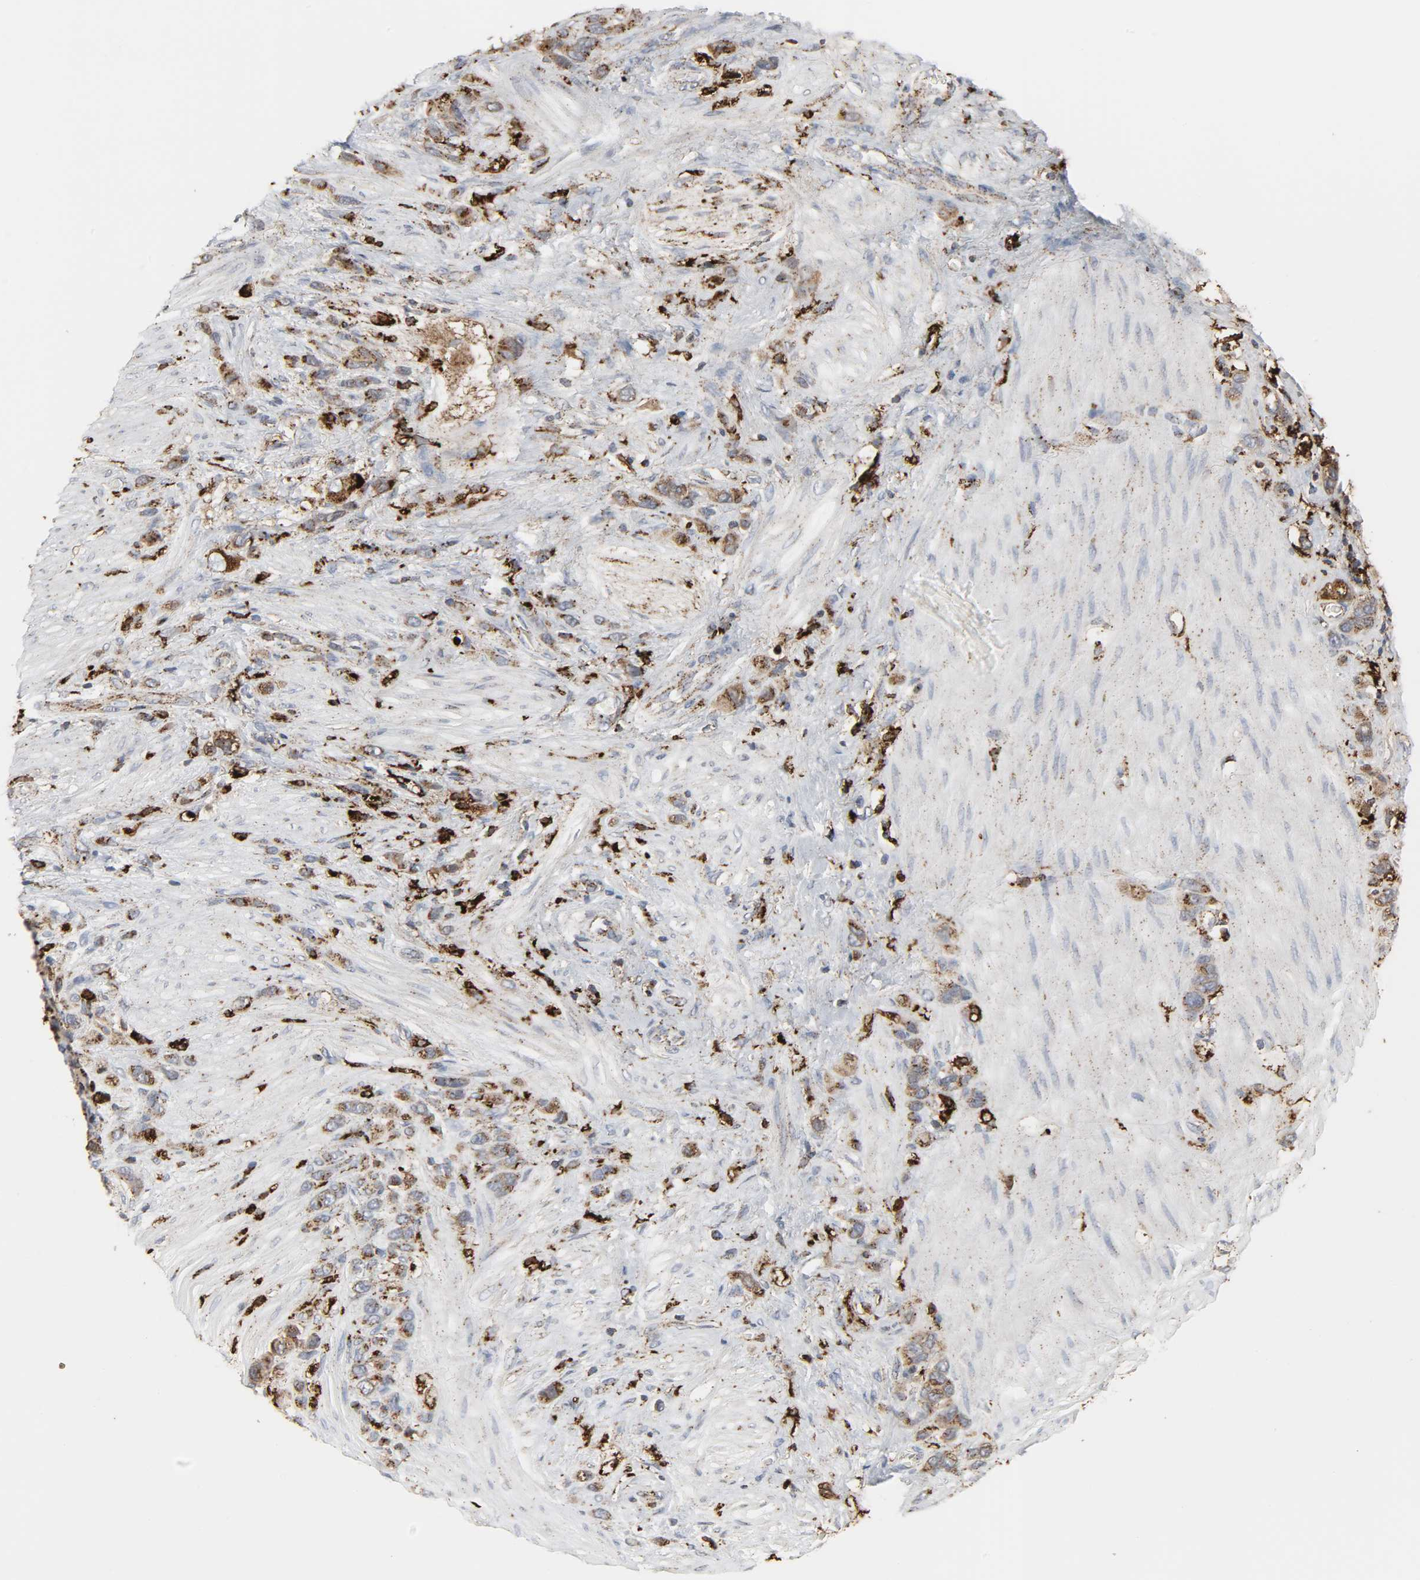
{"staining": {"intensity": "moderate", "quantity": ">75%", "location": "cytoplasmic/membranous"}, "tissue": "stomach cancer", "cell_type": "Tumor cells", "image_type": "cancer", "snomed": [{"axis": "morphology", "description": "Normal tissue, NOS"}, {"axis": "morphology", "description": "Adenocarcinoma, NOS"}, {"axis": "morphology", "description": "Adenocarcinoma, High grade"}, {"axis": "topography", "description": "Stomach, upper"}, {"axis": "topography", "description": "Stomach"}], "caption": "Immunohistochemistry (IHC) photomicrograph of neoplastic tissue: adenocarcinoma (stomach) stained using immunohistochemistry displays medium levels of moderate protein expression localized specifically in the cytoplasmic/membranous of tumor cells, appearing as a cytoplasmic/membranous brown color.", "gene": "PSAP", "patient": {"sex": "female", "age": 65}}